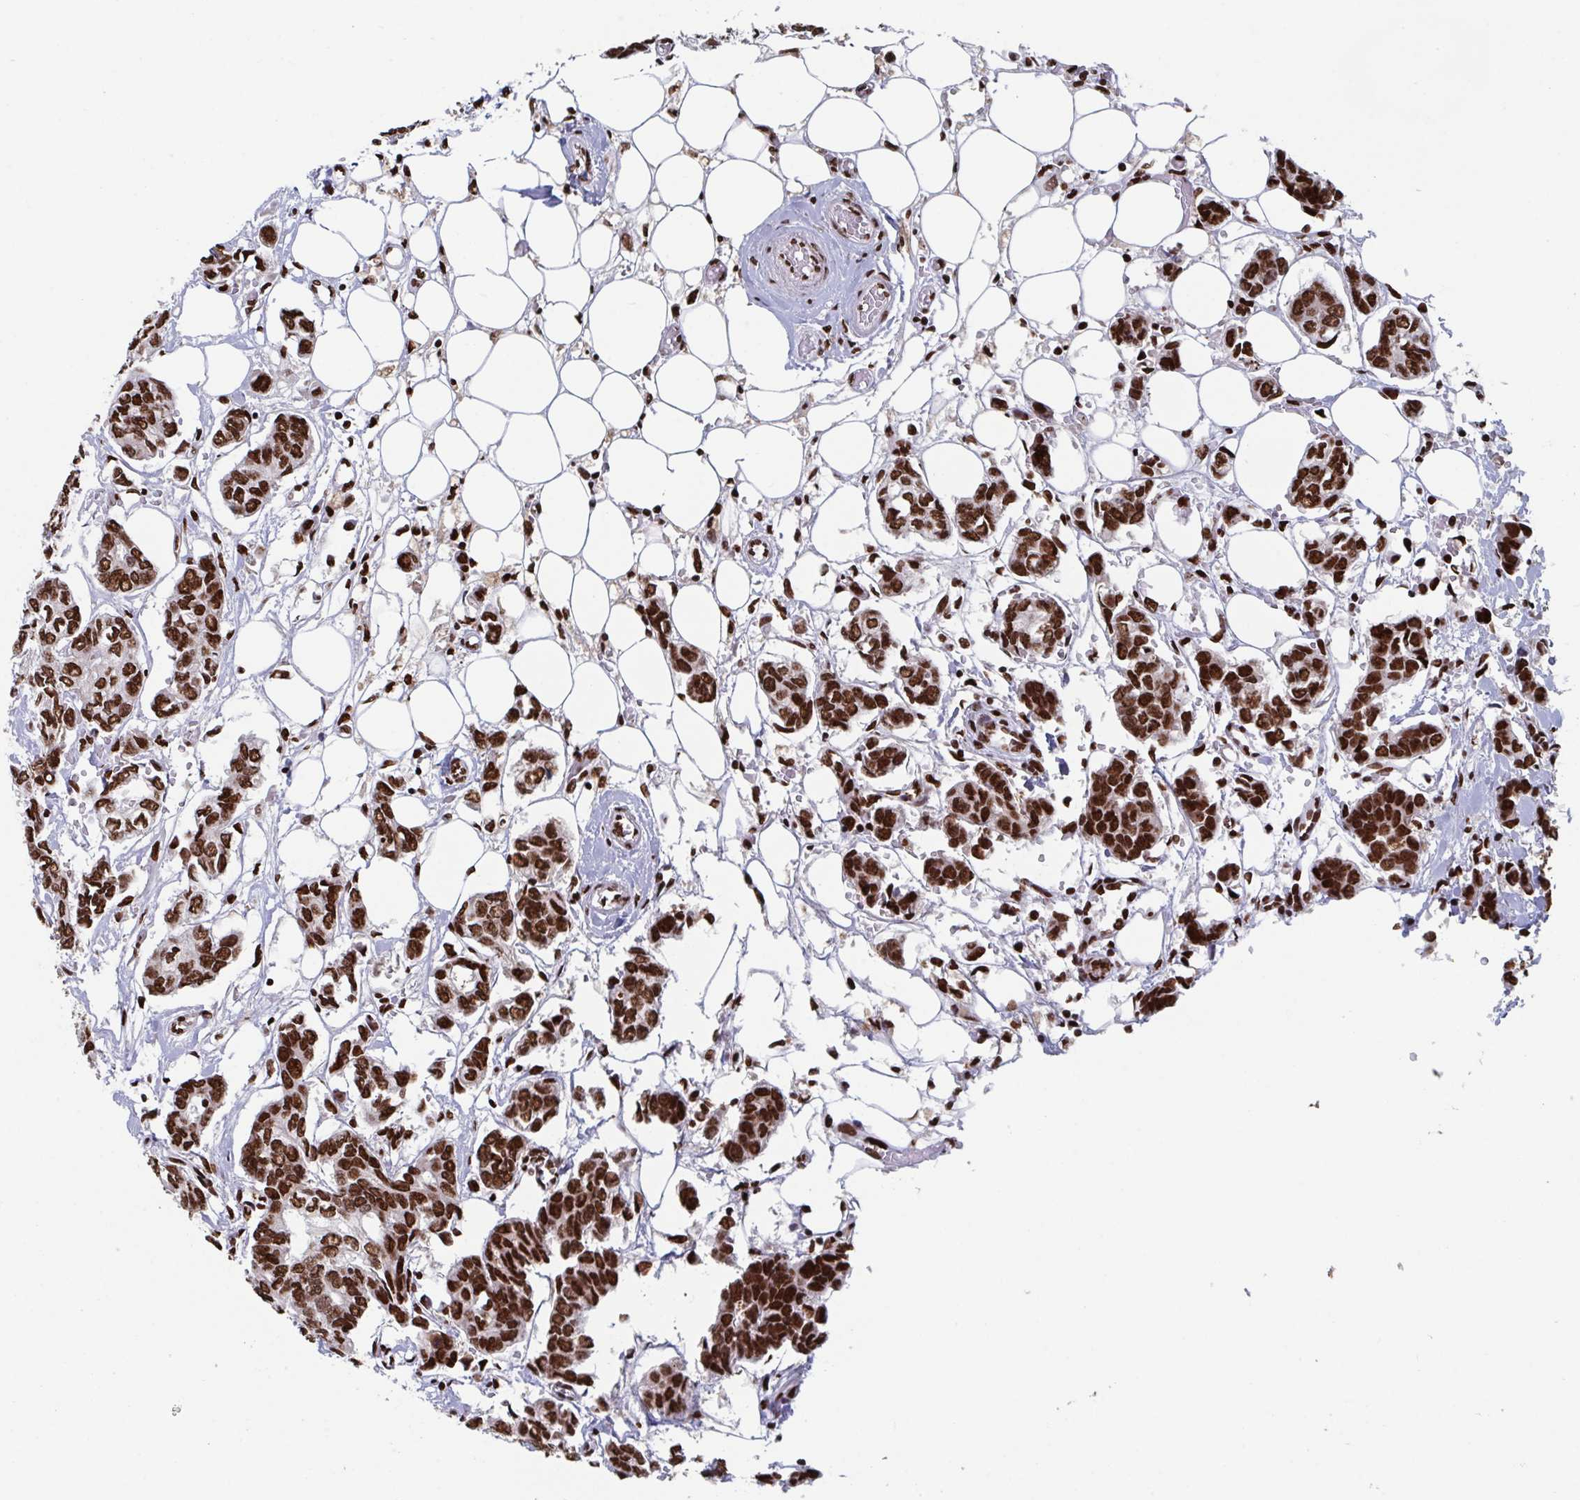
{"staining": {"intensity": "strong", "quantity": ">75%", "location": "nuclear"}, "tissue": "breast cancer", "cell_type": "Tumor cells", "image_type": "cancer", "snomed": [{"axis": "morphology", "description": "Duct carcinoma"}, {"axis": "topography", "description": "Breast"}], "caption": "Invasive ductal carcinoma (breast) tissue shows strong nuclear positivity in approximately >75% of tumor cells, visualized by immunohistochemistry.", "gene": "ZNF607", "patient": {"sex": "female", "age": 73}}